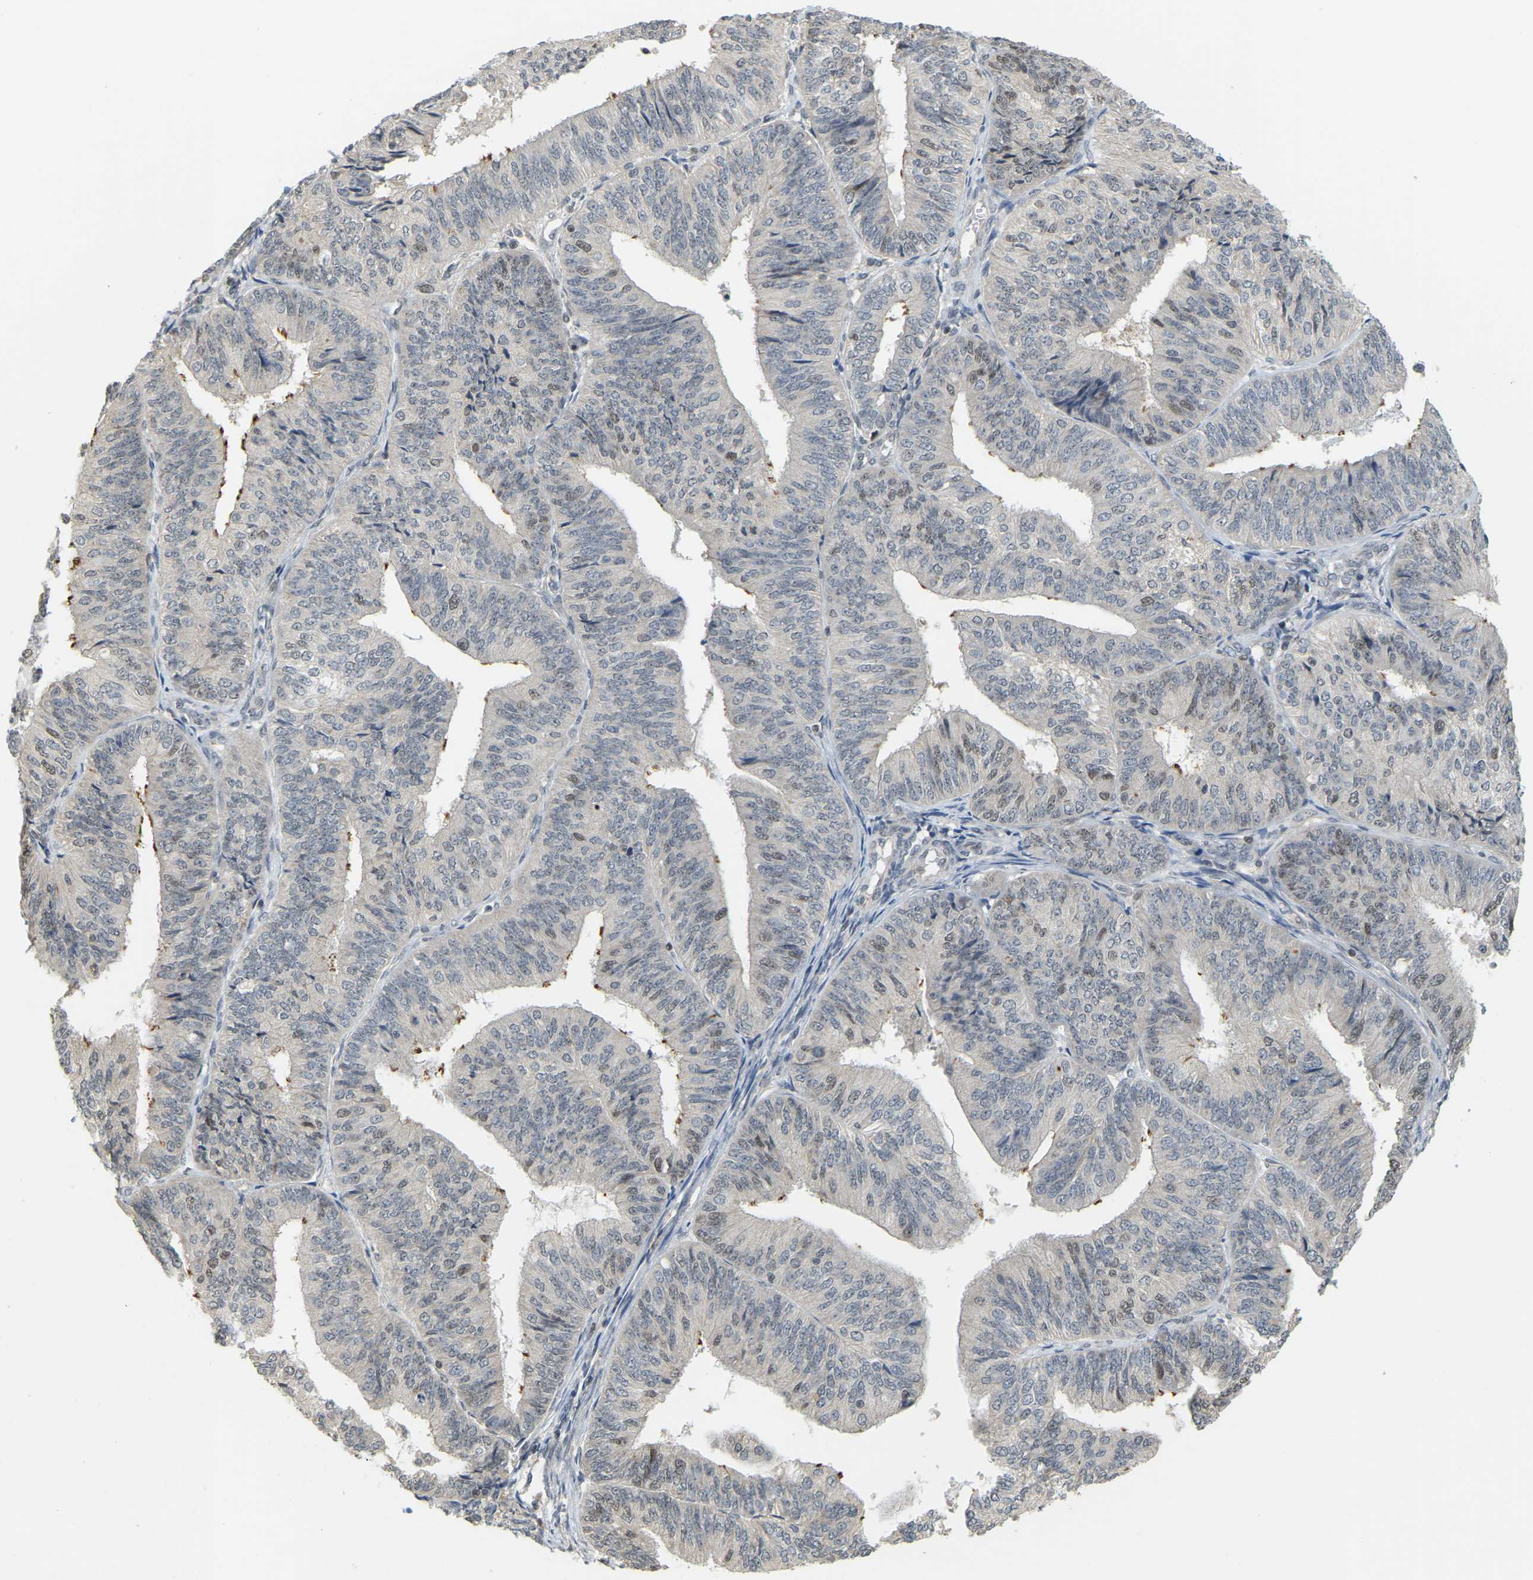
{"staining": {"intensity": "moderate", "quantity": "<25%", "location": "nuclear"}, "tissue": "endometrial cancer", "cell_type": "Tumor cells", "image_type": "cancer", "snomed": [{"axis": "morphology", "description": "Adenocarcinoma, NOS"}, {"axis": "topography", "description": "Endometrium"}], "caption": "Protein expression analysis of endometrial adenocarcinoma displays moderate nuclear staining in approximately <25% of tumor cells. (Stains: DAB in brown, nuclei in blue, Microscopy: brightfield microscopy at high magnification).", "gene": "BRF2", "patient": {"sex": "female", "age": 58}}